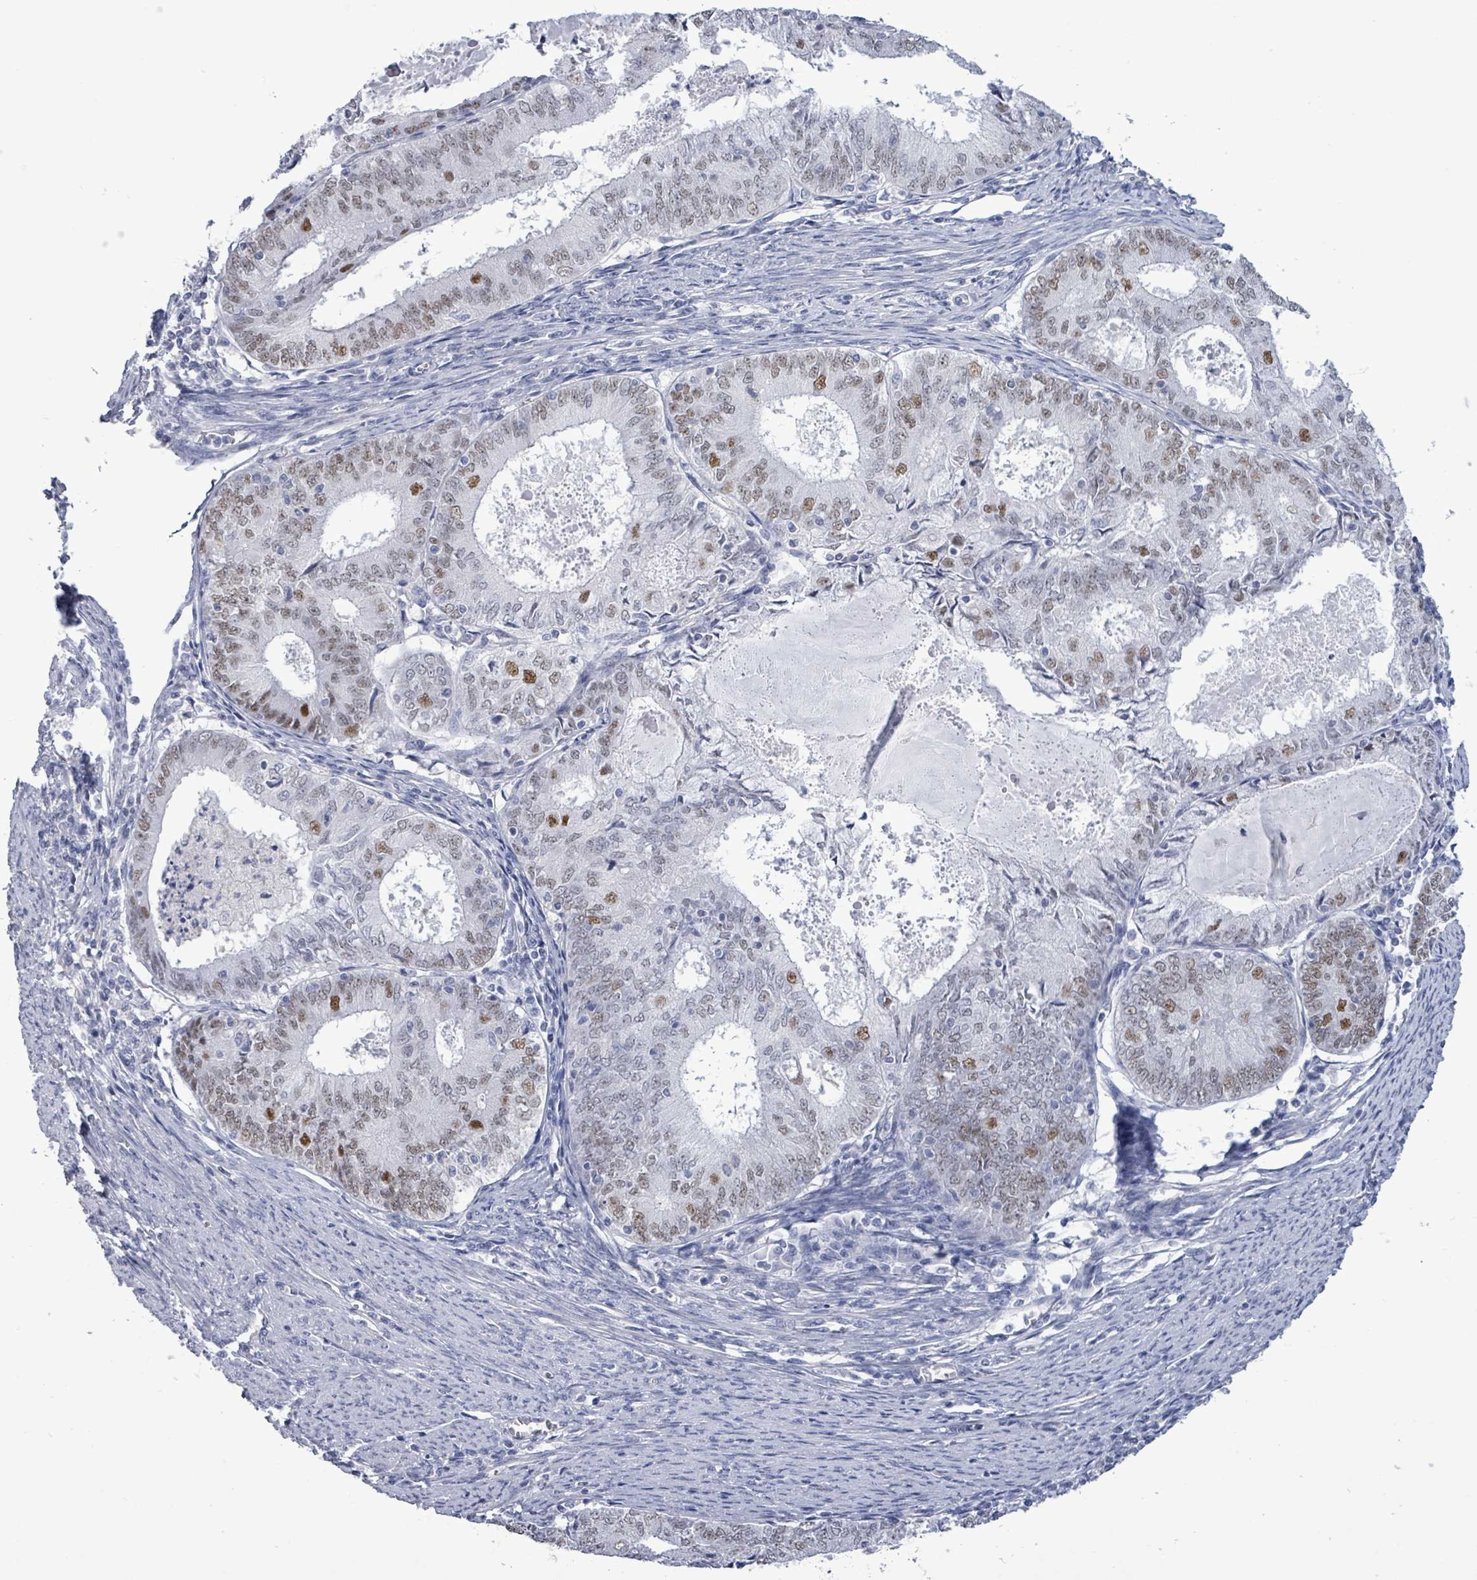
{"staining": {"intensity": "moderate", "quantity": "25%-75%", "location": "nuclear"}, "tissue": "endometrial cancer", "cell_type": "Tumor cells", "image_type": "cancer", "snomed": [{"axis": "morphology", "description": "Adenocarcinoma, NOS"}, {"axis": "topography", "description": "Endometrium"}], "caption": "IHC micrograph of neoplastic tissue: endometrial adenocarcinoma stained using IHC exhibits medium levels of moderate protein expression localized specifically in the nuclear of tumor cells, appearing as a nuclear brown color.", "gene": "CT45A5", "patient": {"sex": "female", "age": 57}}